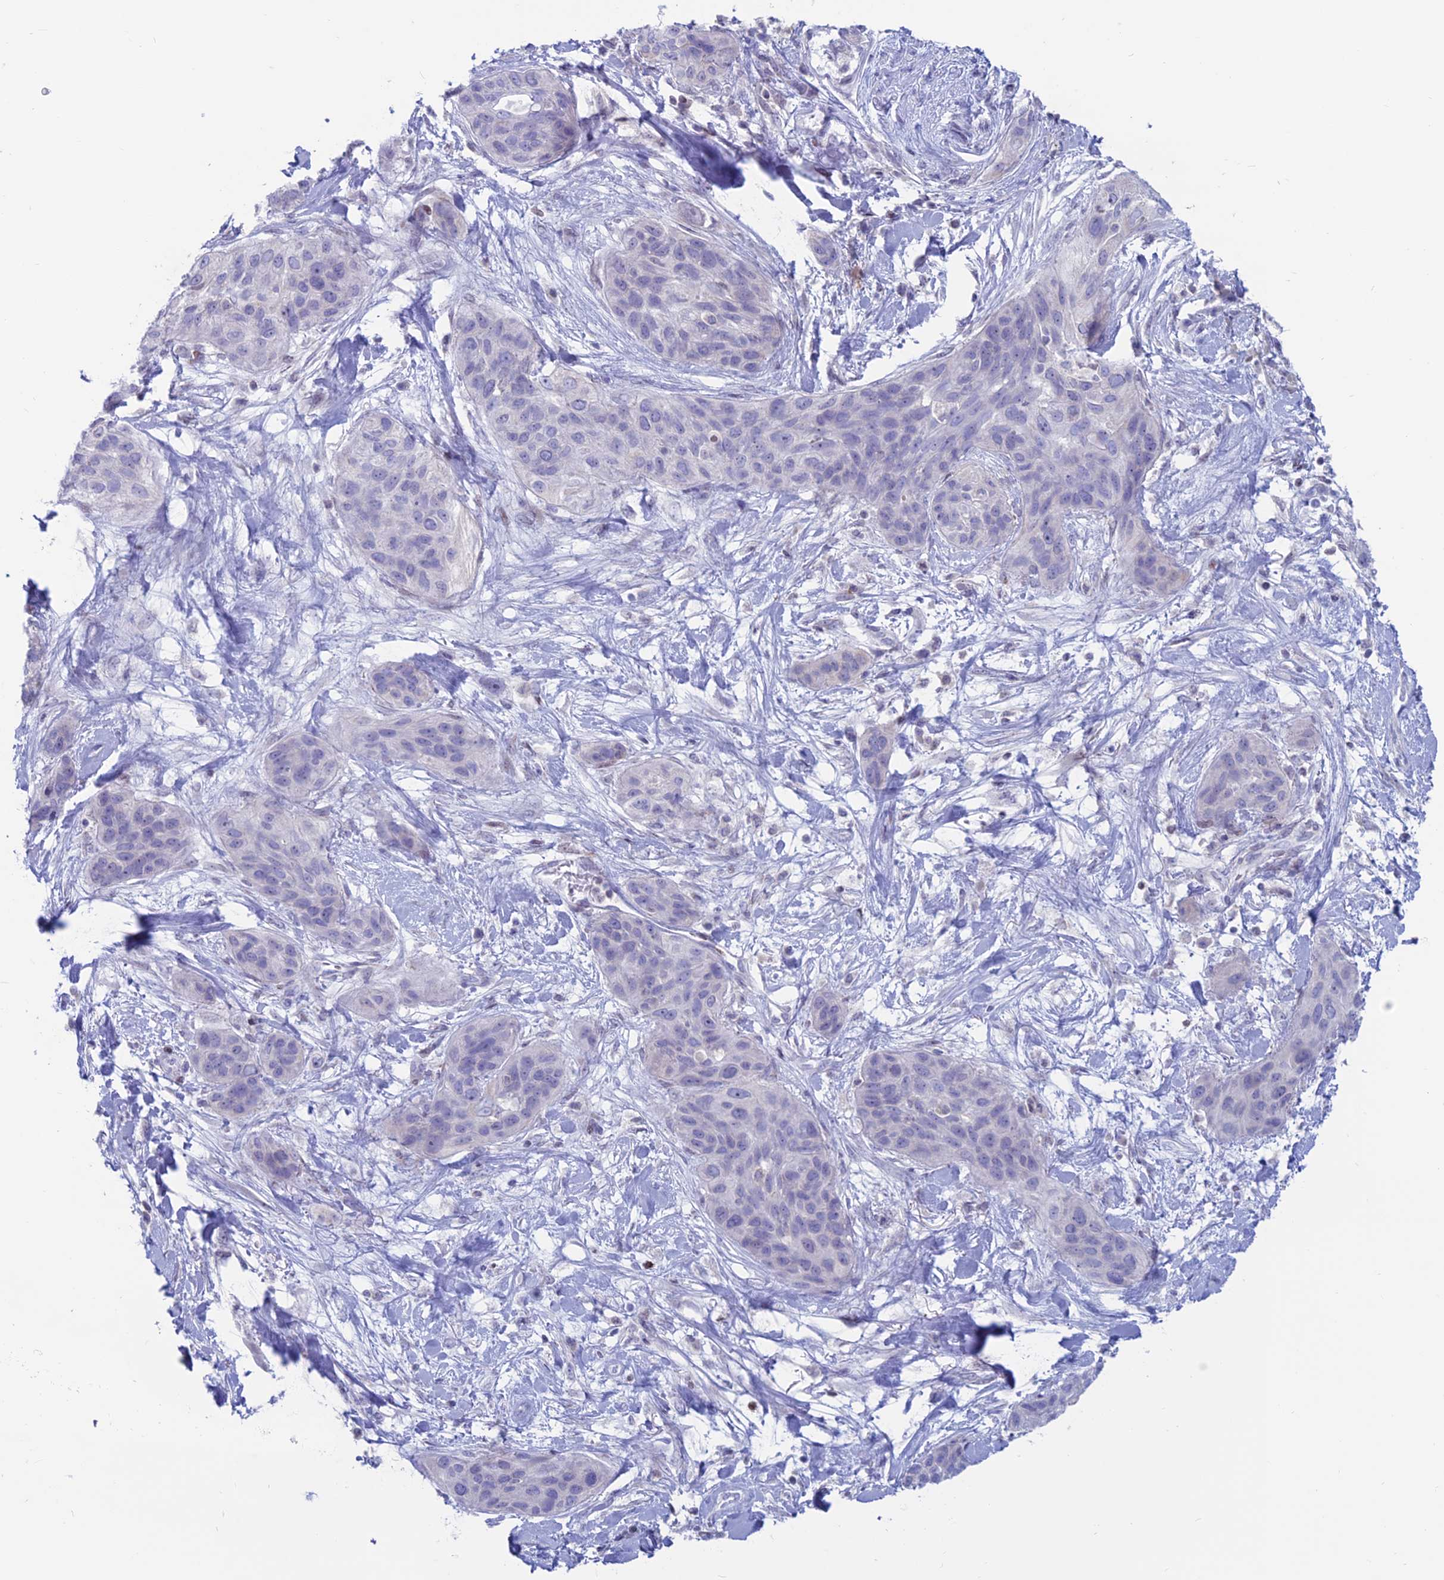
{"staining": {"intensity": "negative", "quantity": "none", "location": "none"}, "tissue": "lung cancer", "cell_type": "Tumor cells", "image_type": "cancer", "snomed": [{"axis": "morphology", "description": "Squamous cell carcinoma, NOS"}, {"axis": "topography", "description": "Lung"}], "caption": "Immunohistochemistry image of neoplastic tissue: lung cancer stained with DAB (3,3'-diaminobenzidine) reveals no significant protein positivity in tumor cells.", "gene": "CERS6", "patient": {"sex": "female", "age": 70}}